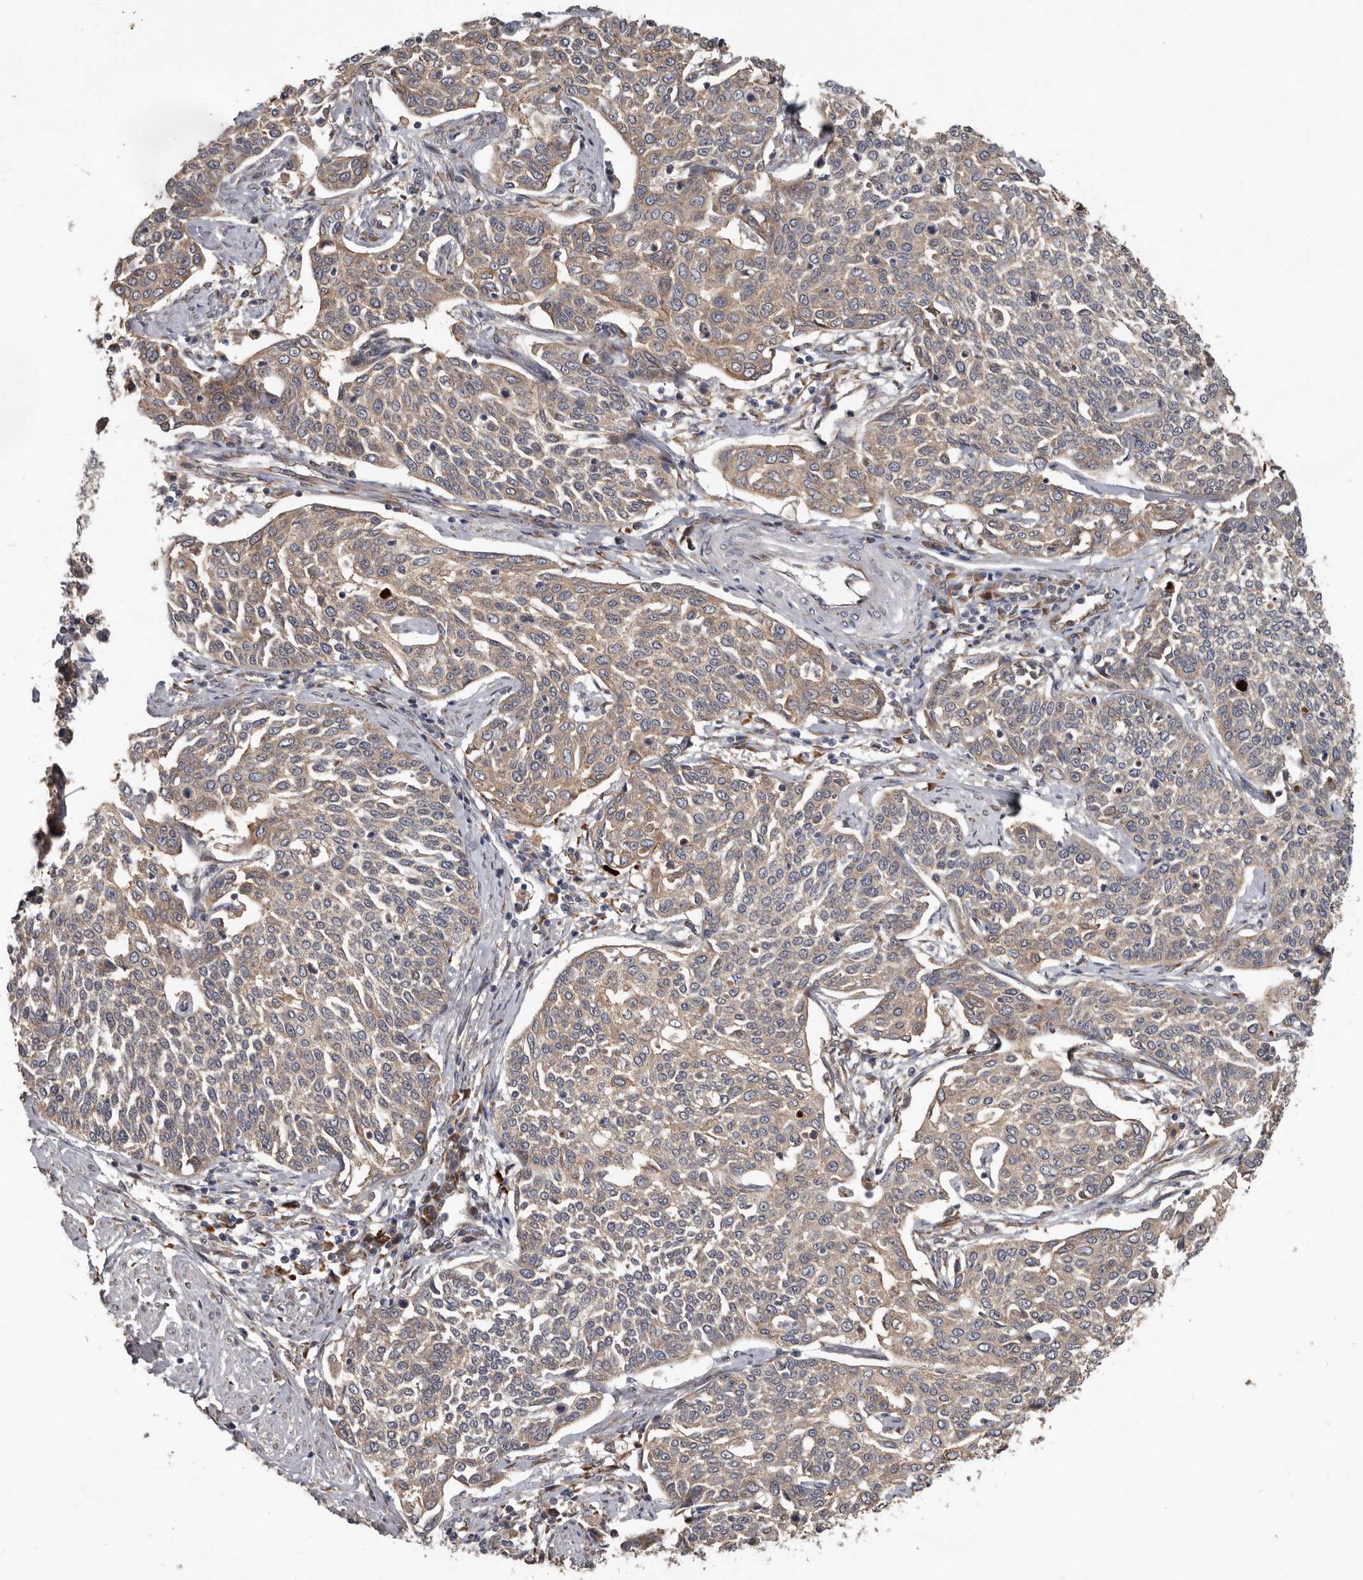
{"staining": {"intensity": "weak", "quantity": ">75%", "location": "cytoplasmic/membranous"}, "tissue": "cervical cancer", "cell_type": "Tumor cells", "image_type": "cancer", "snomed": [{"axis": "morphology", "description": "Squamous cell carcinoma, NOS"}, {"axis": "topography", "description": "Cervix"}], "caption": "IHC (DAB) staining of cervical squamous cell carcinoma demonstrates weak cytoplasmic/membranous protein expression in about >75% of tumor cells.", "gene": "MTF1", "patient": {"sex": "female", "age": 34}}